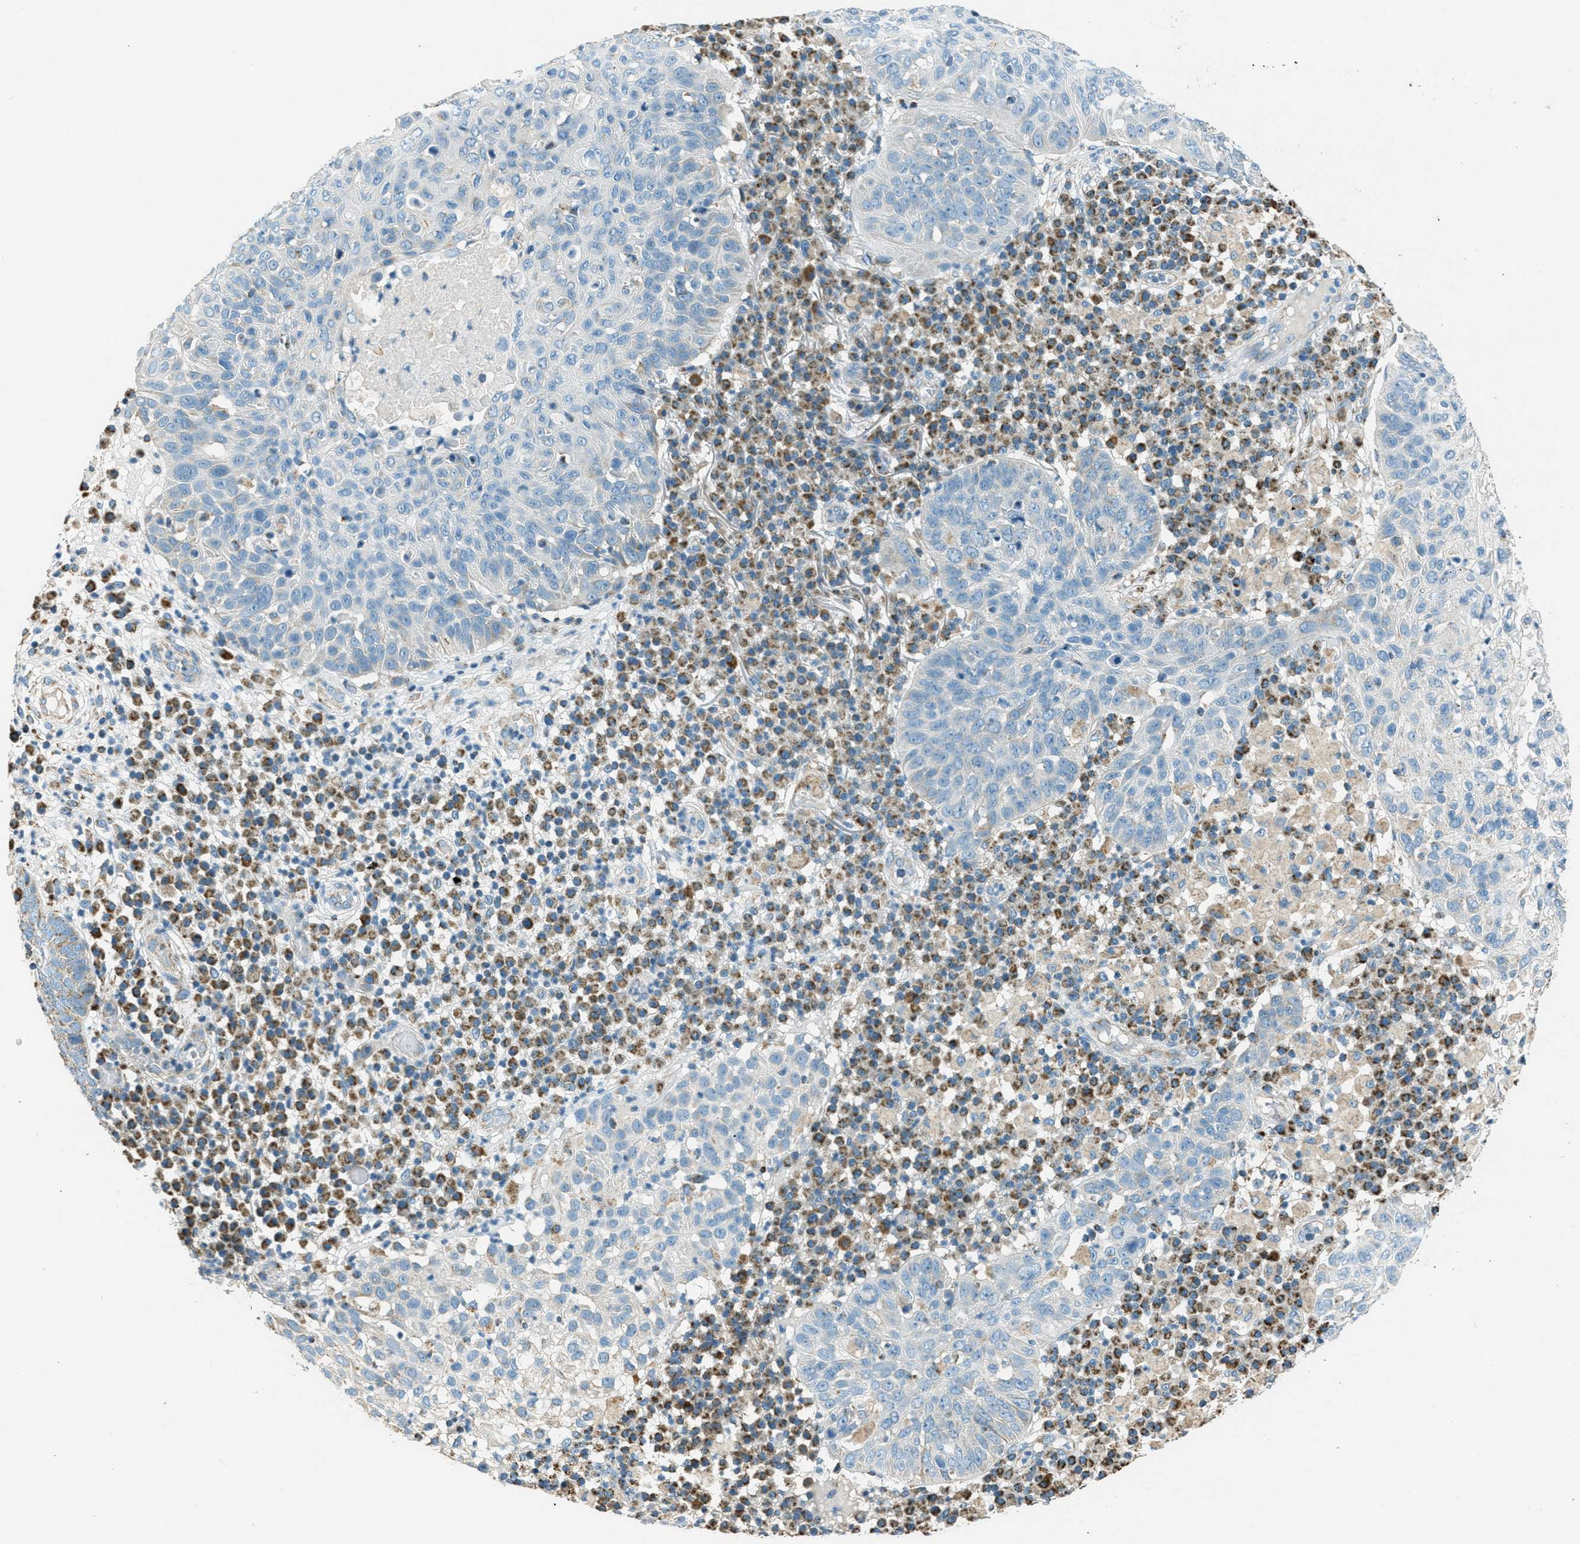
{"staining": {"intensity": "negative", "quantity": "none", "location": "none"}, "tissue": "skin cancer", "cell_type": "Tumor cells", "image_type": "cancer", "snomed": [{"axis": "morphology", "description": "Squamous cell carcinoma in situ, NOS"}, {"axis": "morphology", "description": "Squamous cell carcinoma, NOS"}, {"axis": "topography", "description": "Skin"}], "caption": "Image shows no protein expression in tumor cells of skin cancer tissue.", "gene": "CHST15", "patient": {"sex": "male", "age": 93}}